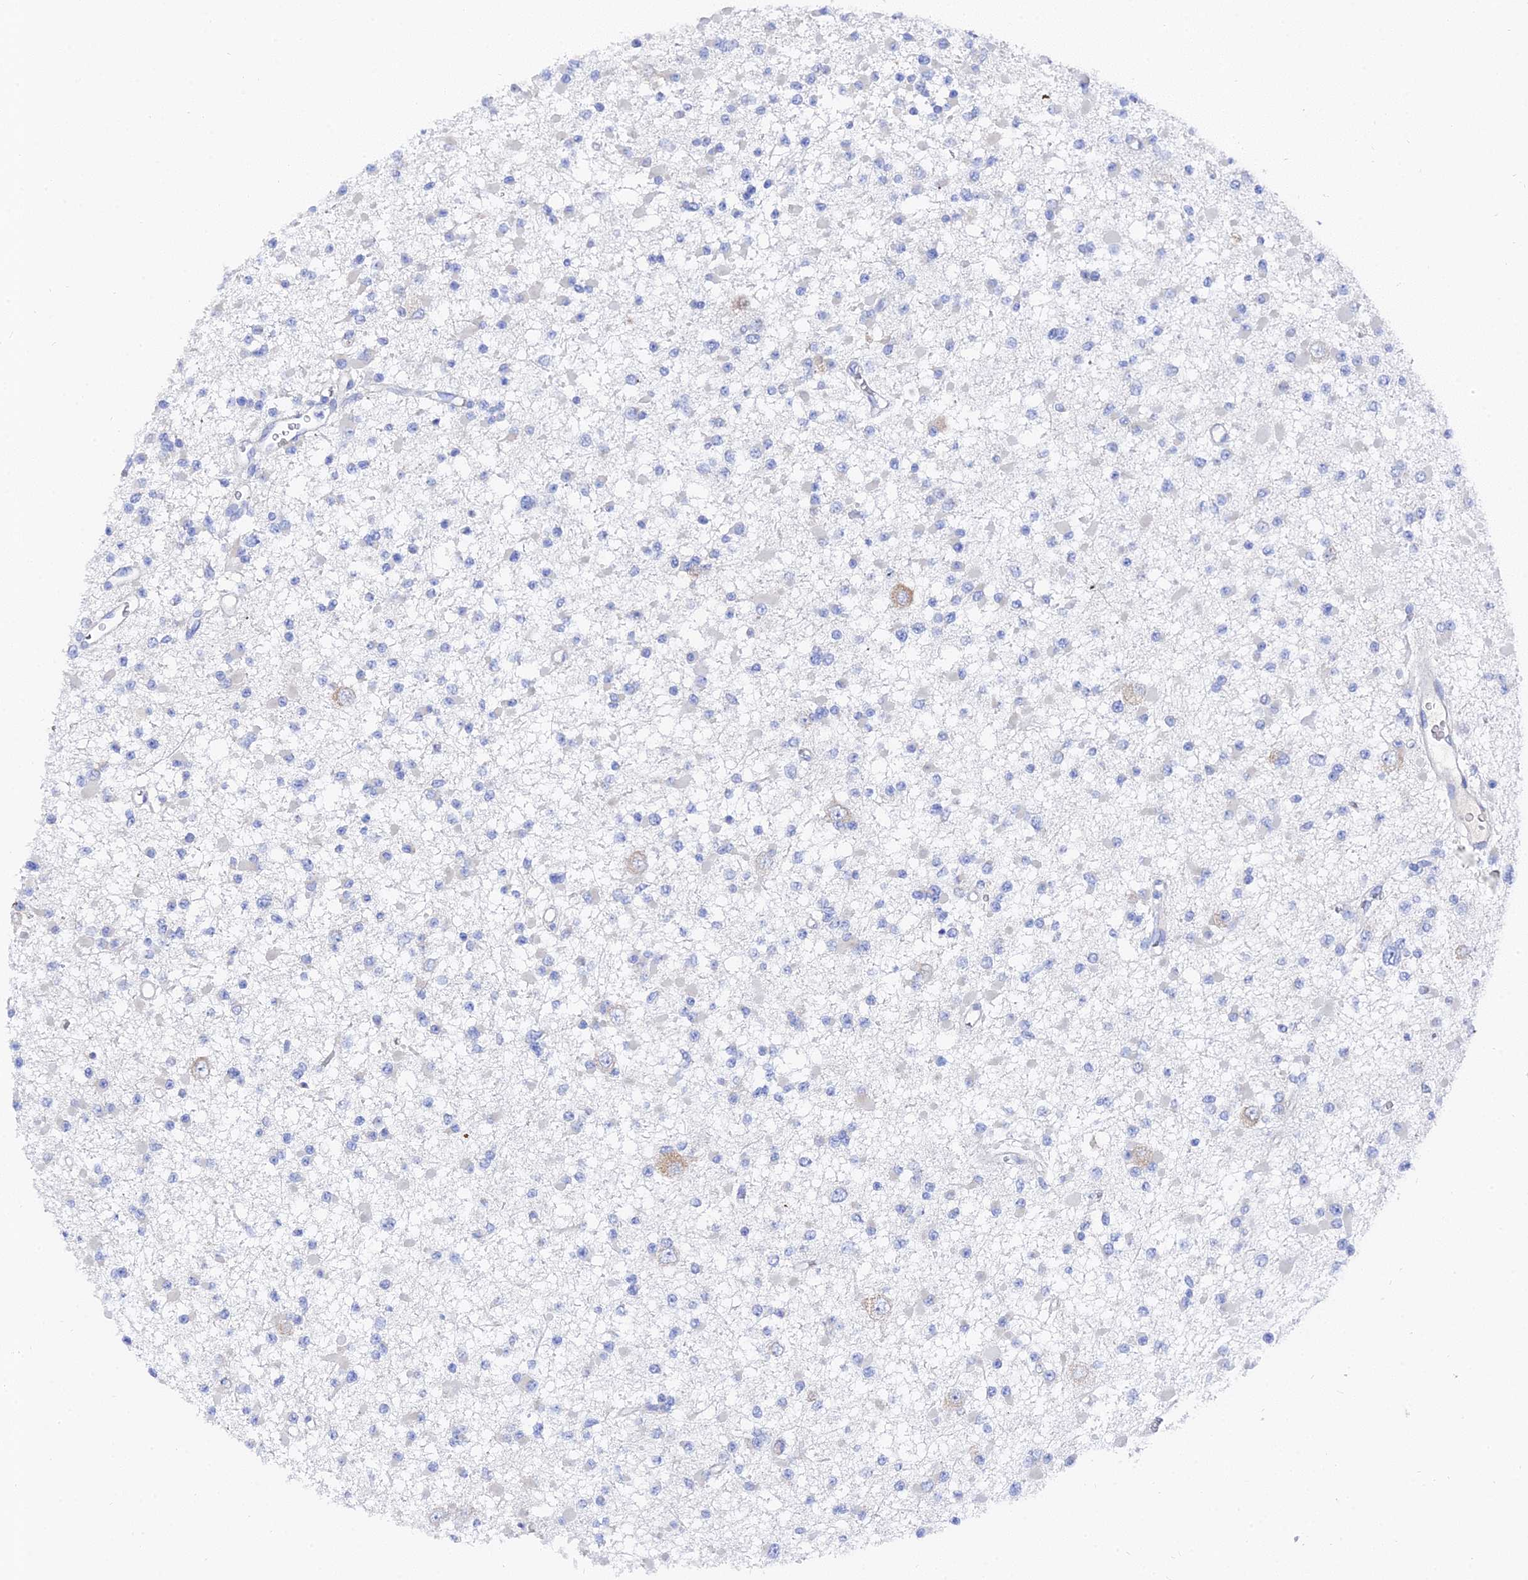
{"staining": {"intensity": "negative", "quantity": "none", "location": "none"}, "tissue": "glioma", "cell_type": "Tumor cells", "image_type": "cancer", "snomed": [{"axis": "morphology", "description": "Glioma, malignant, Low grade"}, {"axis": "topography", "description": "Brain"}], "caption": "A histopathology image of glioma stained for a protein demonstrates no brown staining in tumor cells.", "gene": "PTTG1", "patient": {"sex": "female", "age": 22}}